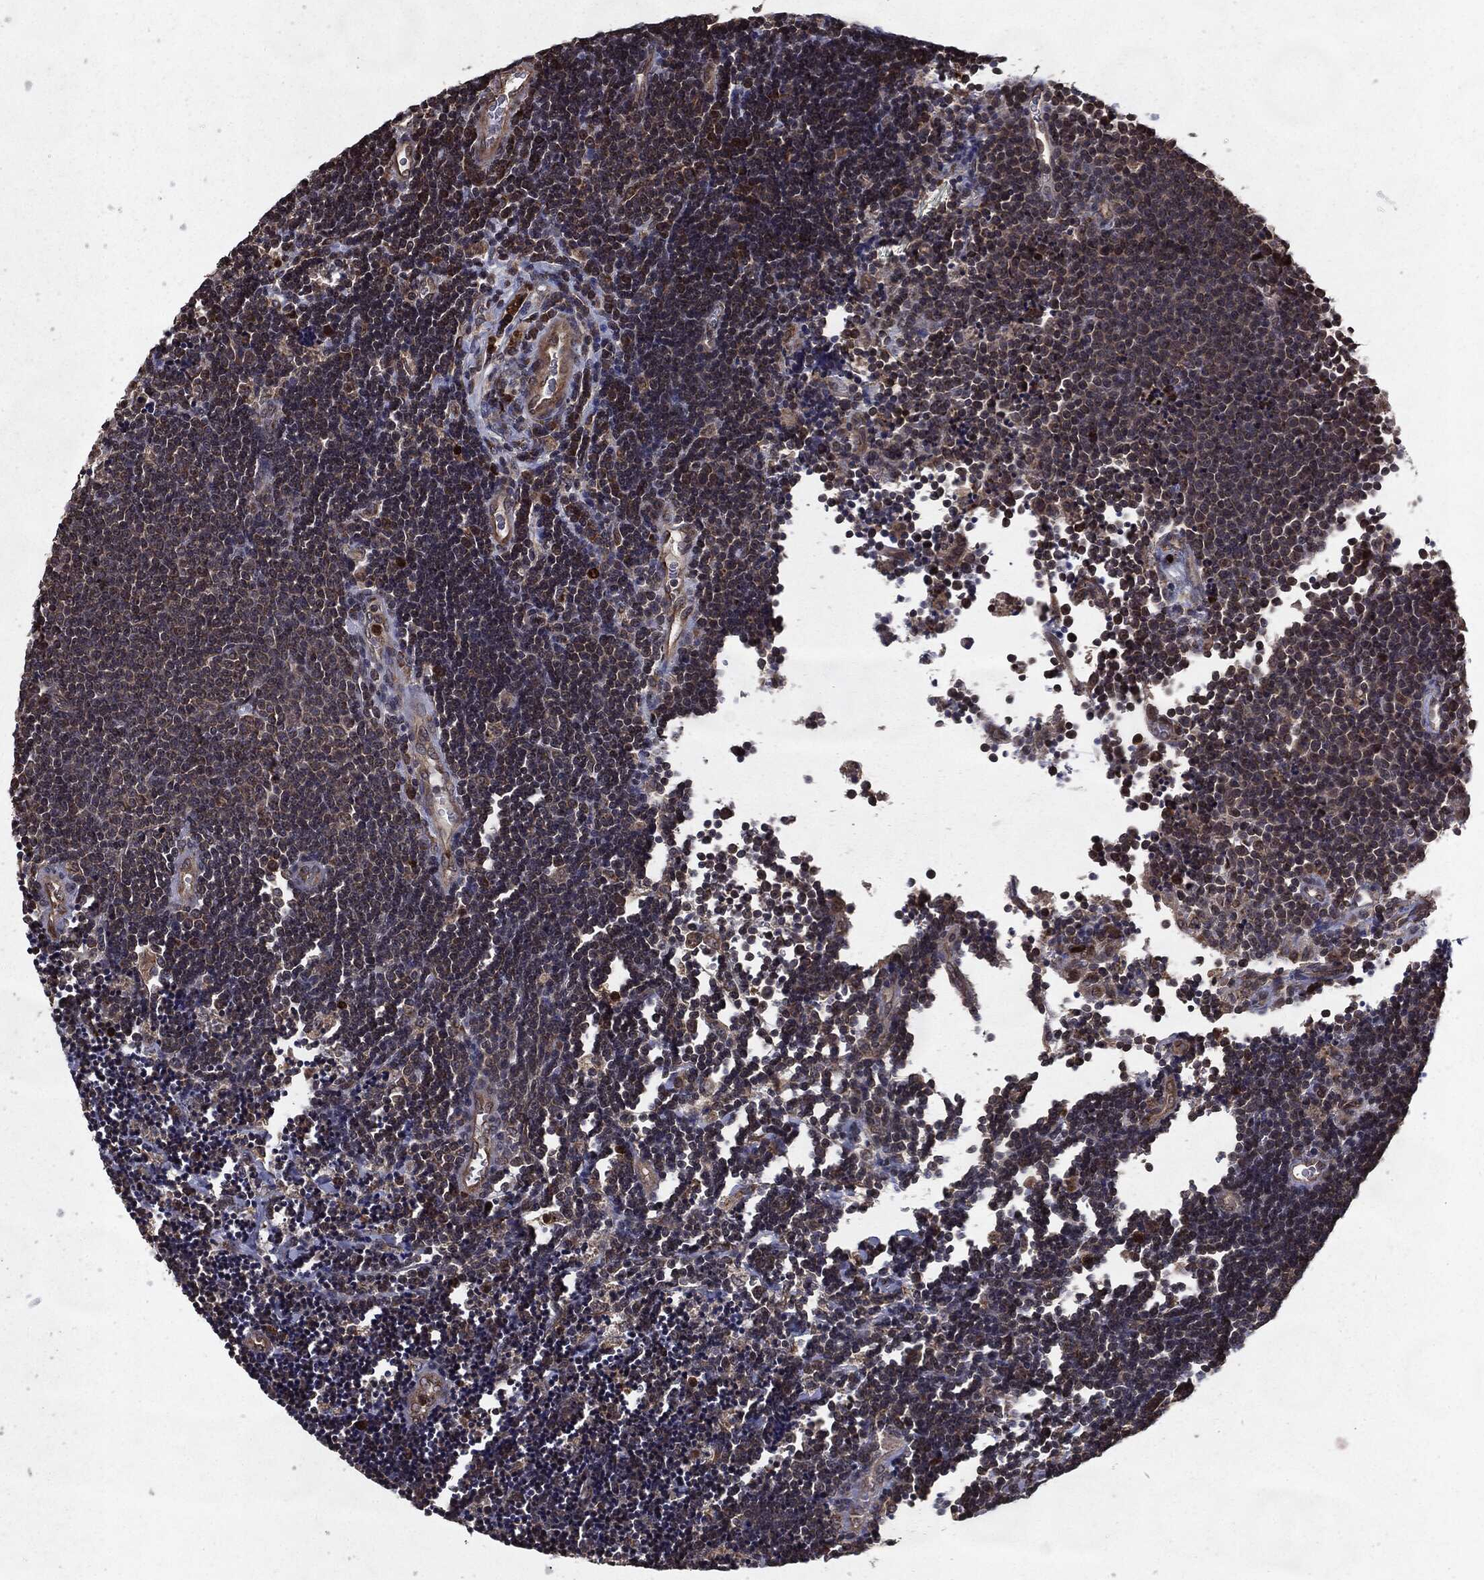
{"staining": {"intensity": "negative", "quantity": "none", "location": "none"}, "tissue": "lymphoma", "cell_type": "Tumor cells", "image_type": "cancer", "snomed": [{"axis": "morphology", "description": "Malignant lymphoma, non-Hodgkin's type, Low grade"}, {"axis": "topography", "description": "Brain"}], "caption": "This is an immunohistochemistry (IHC) image of human lymphoma. There is no expression in tumor cells.", "gene": "HDAC5", "patient": {"sex": "female", "age": 66}}